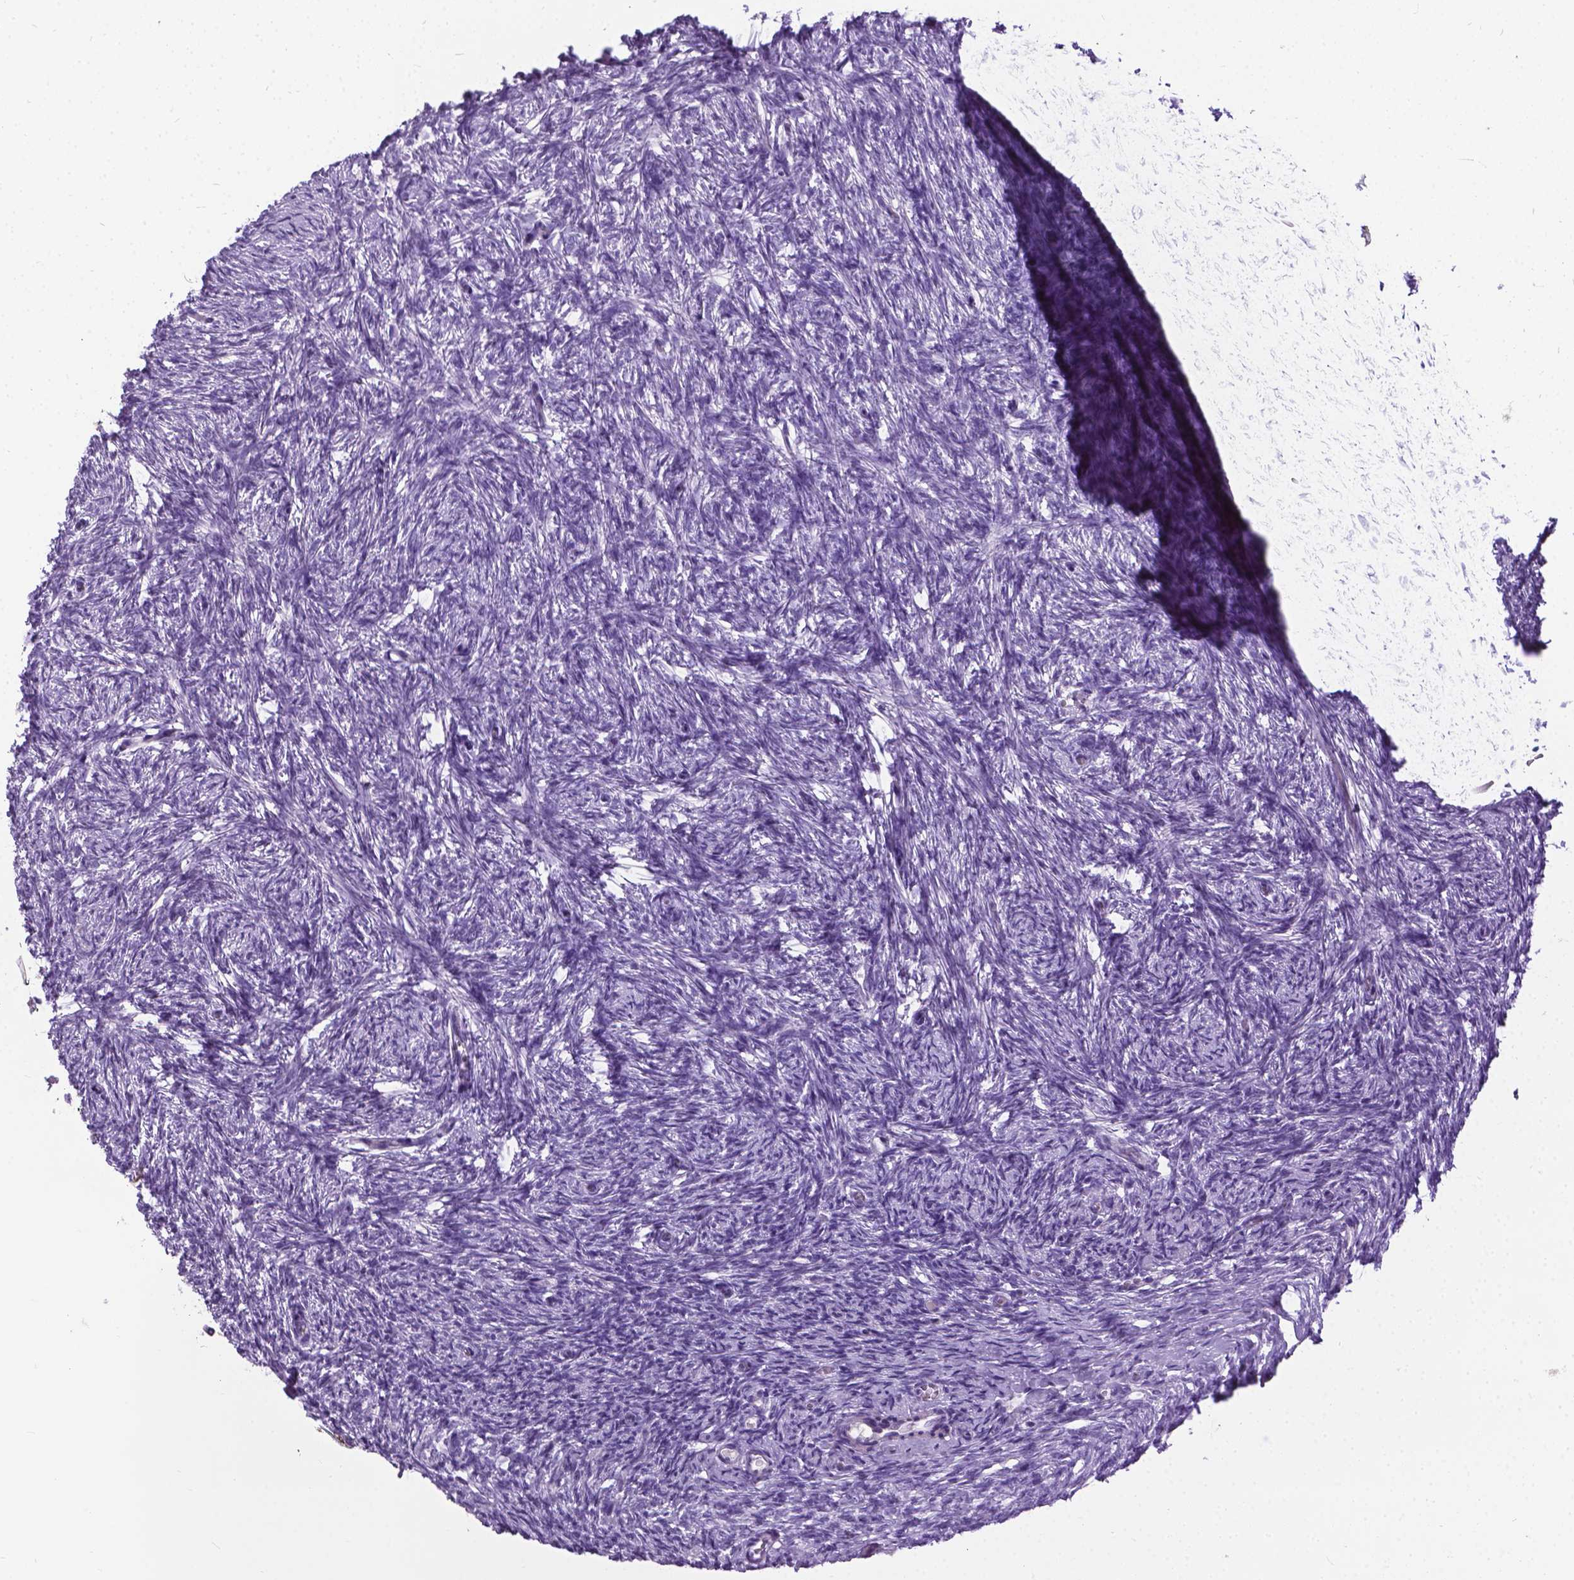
{"staining": {"intensity": "negative", "quantity": "none", "location": "none"}, "tissue": "ovary", "cell_type": "Ovarian stroma cells", "image_type": "normal", "snomed": [{"axis": "morphology", "description": "Normal tissue, NOS"}, {"axis": "topography", "description": "Ovary"}], "caption": "High magnification brightfield microscopy of normal ovary stained with DAB (3,3'-diaminobenzidine) (brown) and counterstained with hematoxylin (blue): ovarian stroma cells show no significant expression. (Stains: DAB immunohistochemistry with hematoxylin counter stain, Microscopy: brightfield microscopy at high magnification).", "gene": "PROB1", "patient": {"sex": "female", "age": 46}}